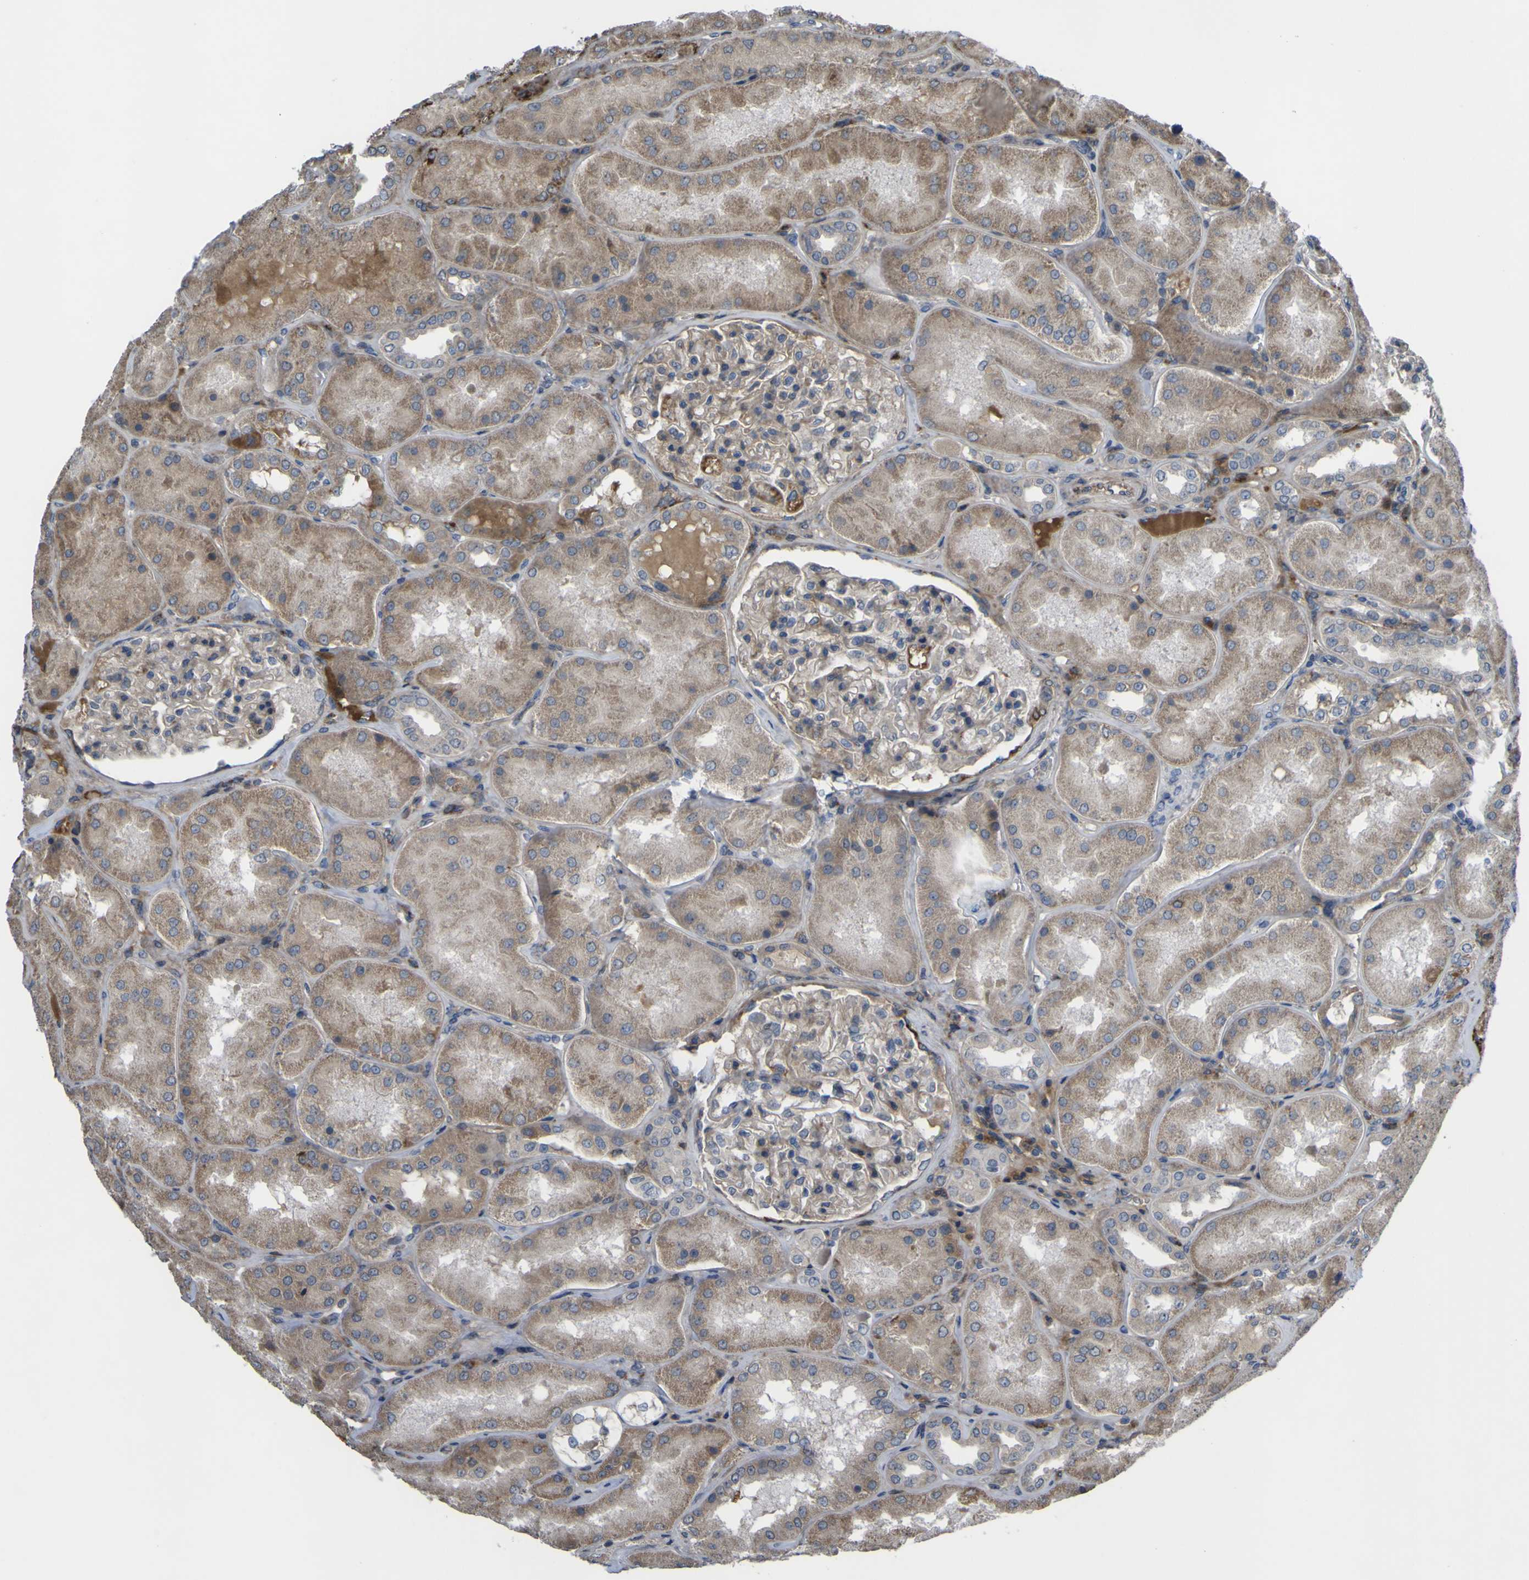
{"staining": {"intensity": "weak", "quantity": ">75%", "location": "cytoplasmic/membranous"}, "tissue": "kidney", "cell_type": "Cells in glomeruli", "image_type": "normal", "snomed": [{"axis": "morphology", "description": "Normal tissue, NOS"}, {"axis": "topography", "description": "Kidney"}], "caption": "Cells in glomeruli demonstrate low levels of weak cytoplasmic/membranous staining in about >75% of cells in benign kidney.", "gene": "GPLD1", "patient": {"sex": "female", "age": 56}}